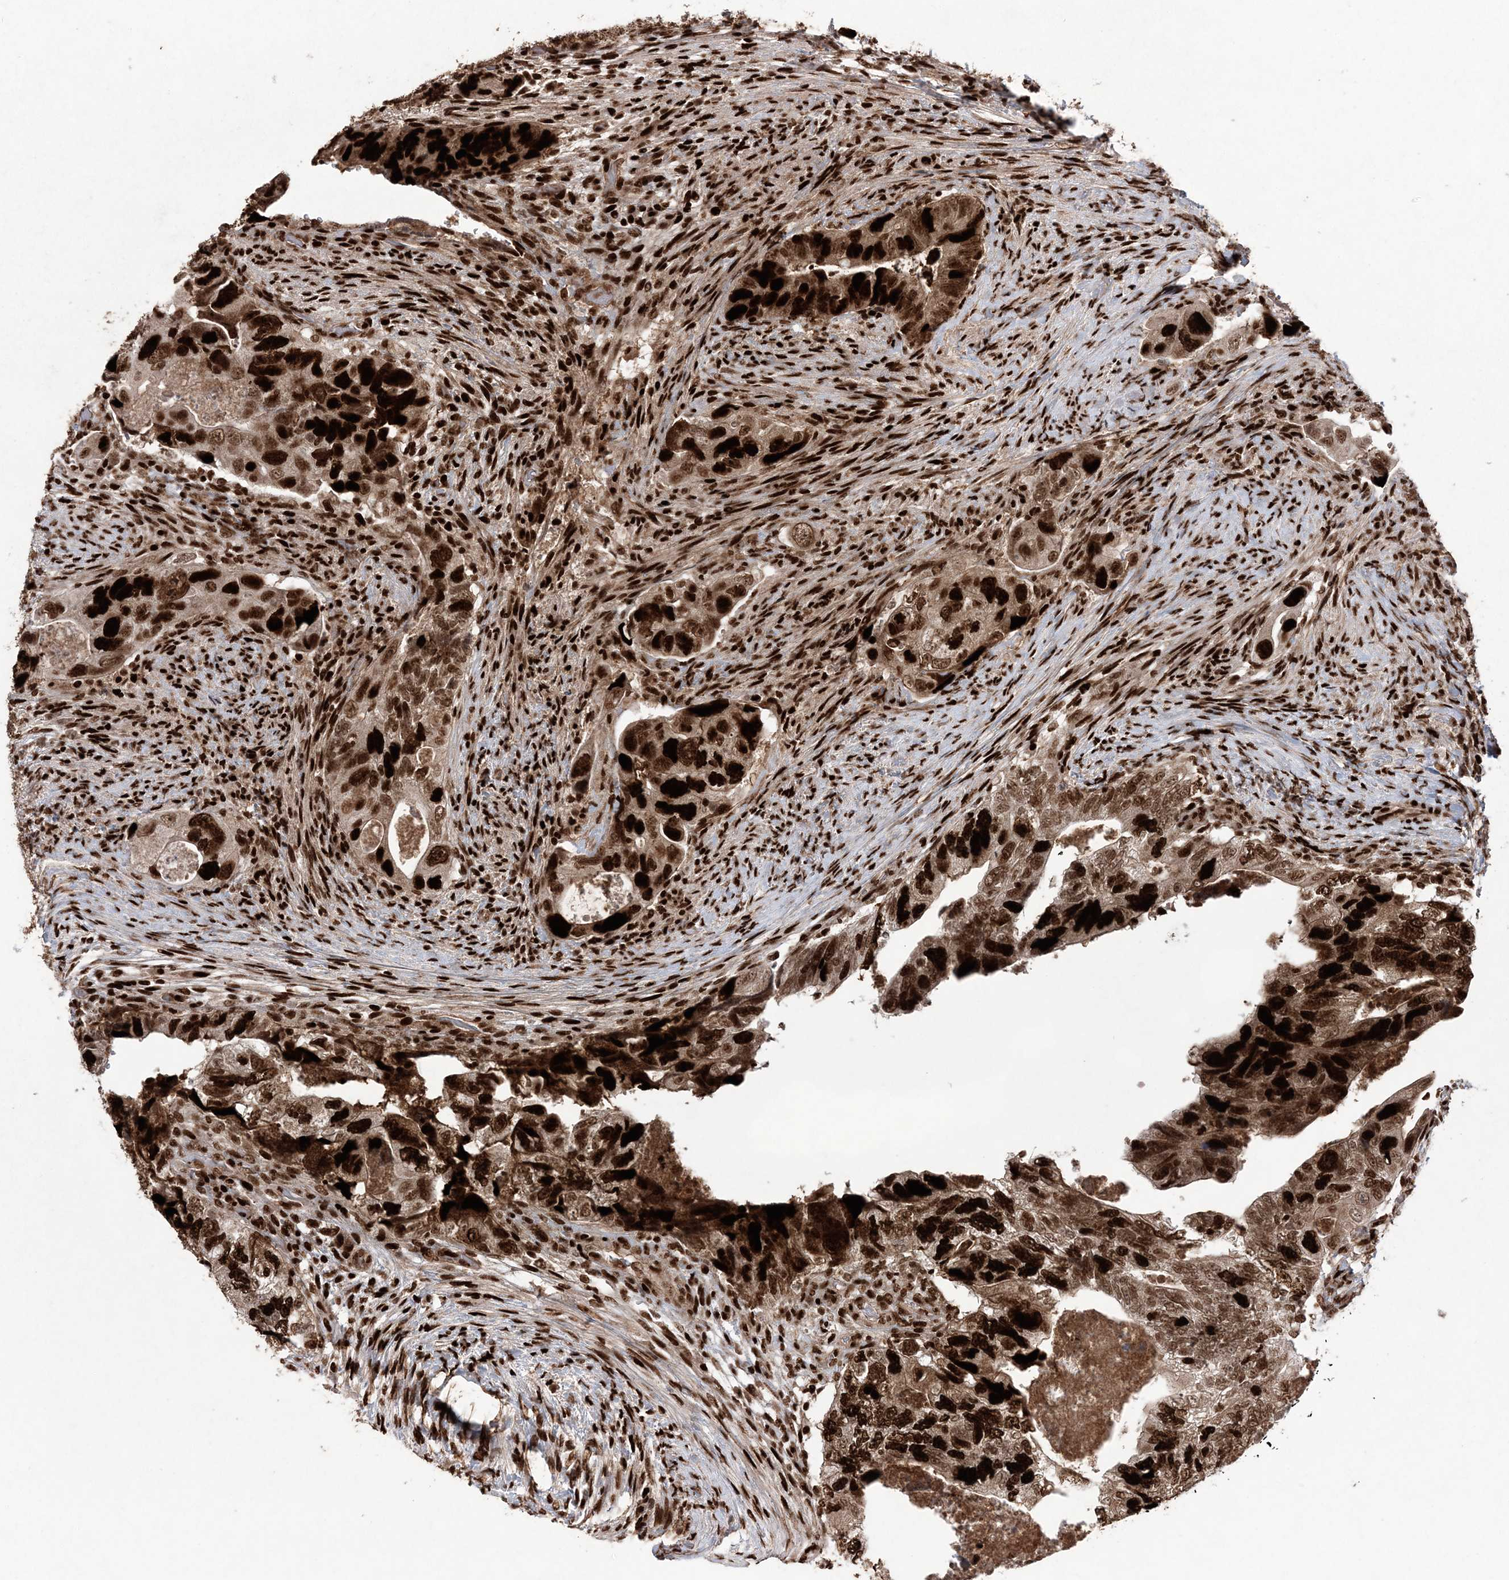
{"staining": {"intensity": "strong", "quantity": ">75%", "location": "nuclear"}, "tissue": "colorectal cancer", "cell_type": "Tumor cells", "image_type": "cancer", "snomed": [{"axis": "morphology", "description": "Adenocarcinoma, NOS"}, {"axis": "topography", "description": "Rectum"}], "caption": "Protein expression analysis of human colorectal adenocarcinoma reveals strong nuclear positivity in approximately >75% of tumor cells.", "gene": "LIG1", "patient": {"sex": "male", "age": 63}}